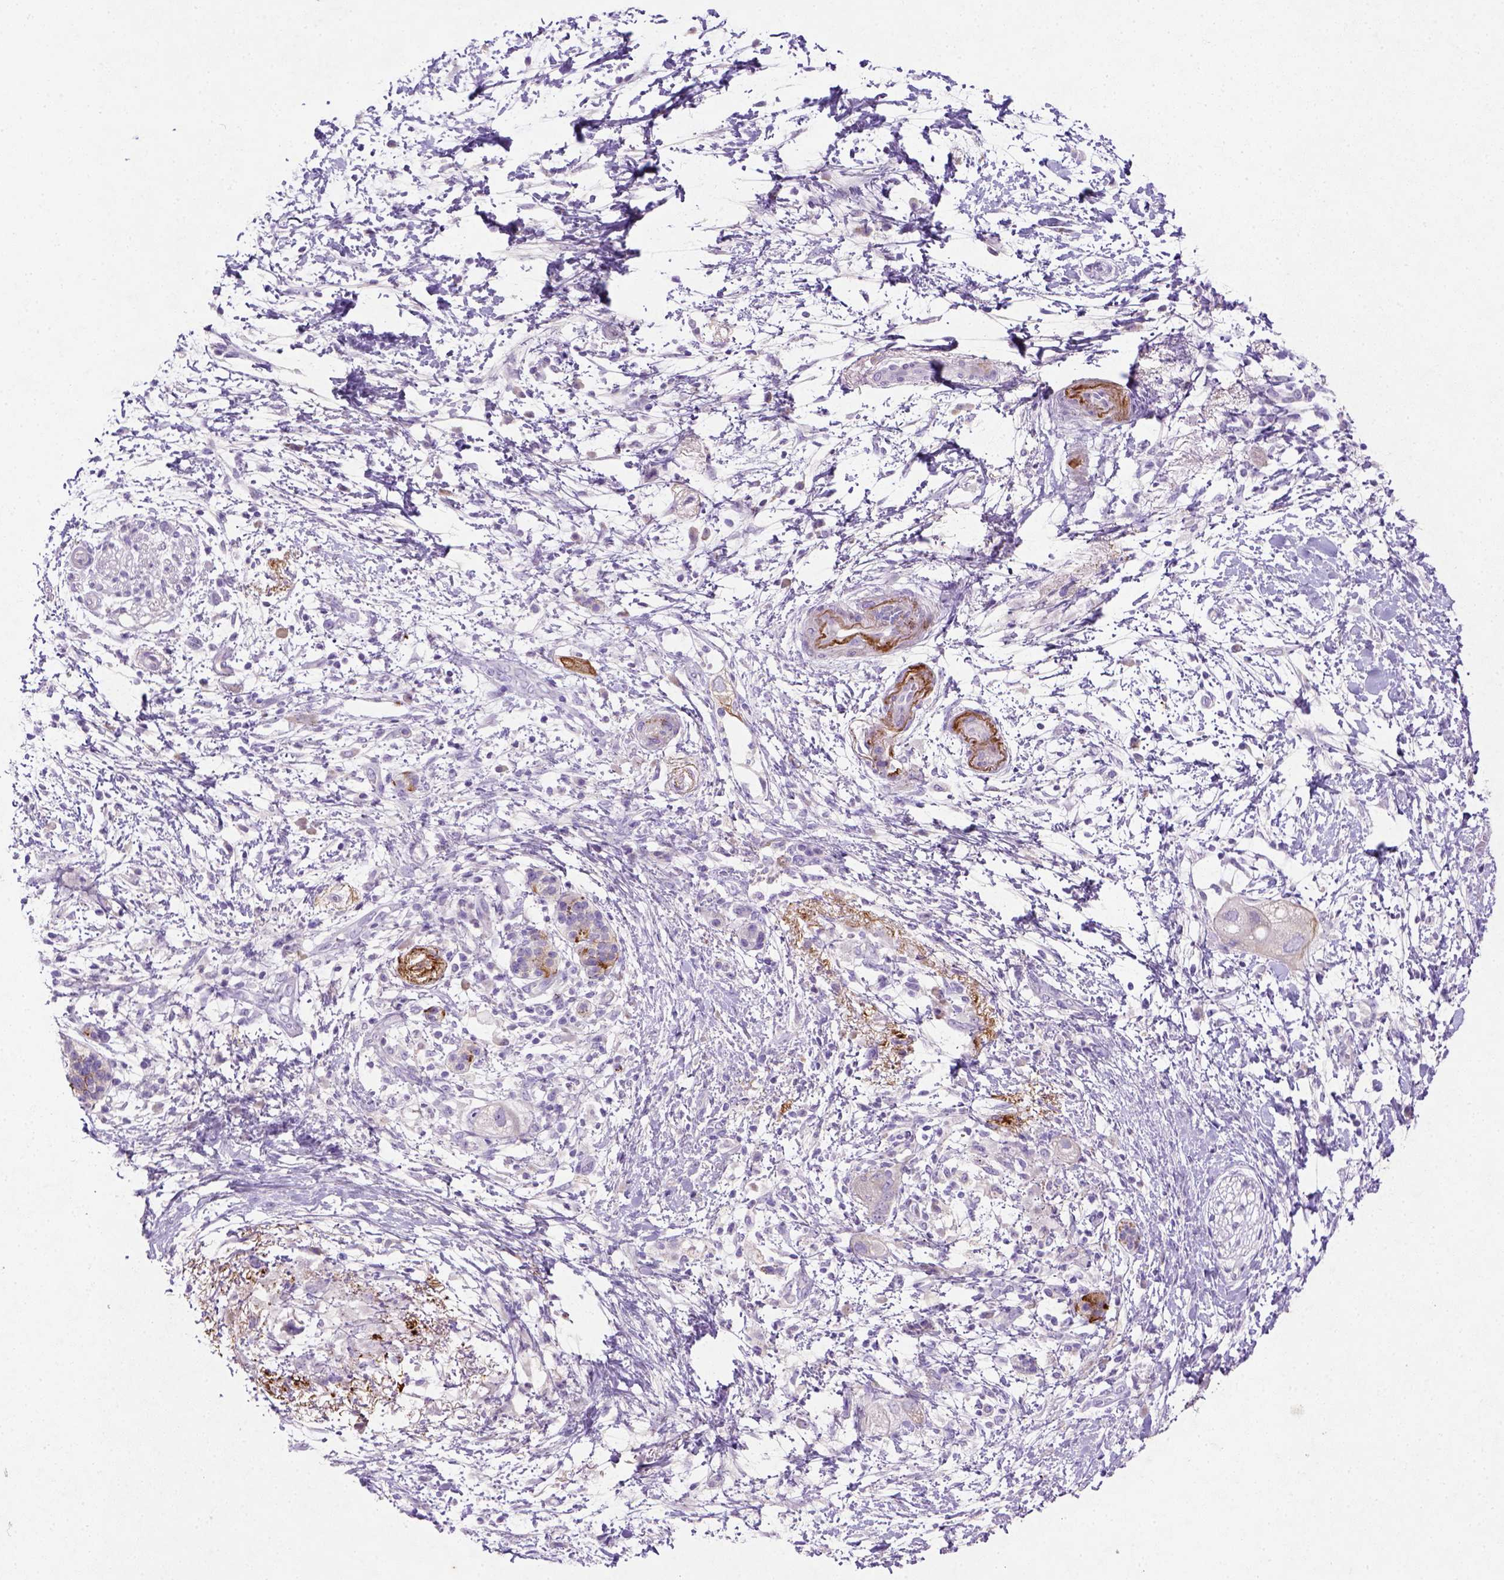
{"staining": {"intensity": "negative", "quantity": "none", "location": "none"}, "tissue": "pancreatic cancer", "cell_type": "Tumor cells", "image_type": "cancer", "snomed": [{"axis": "morphology", "description": "Adenocarcinoma, NOS"}, {"axis": "topography", "description": "Pancreas"}], "caption": "Immunohistochemistry (IHC) of human pancreatic cancer demonstrates no staining in tumor cells.", "gene": "NUDT2", "patient": {"sex": "female", "age": 72}}